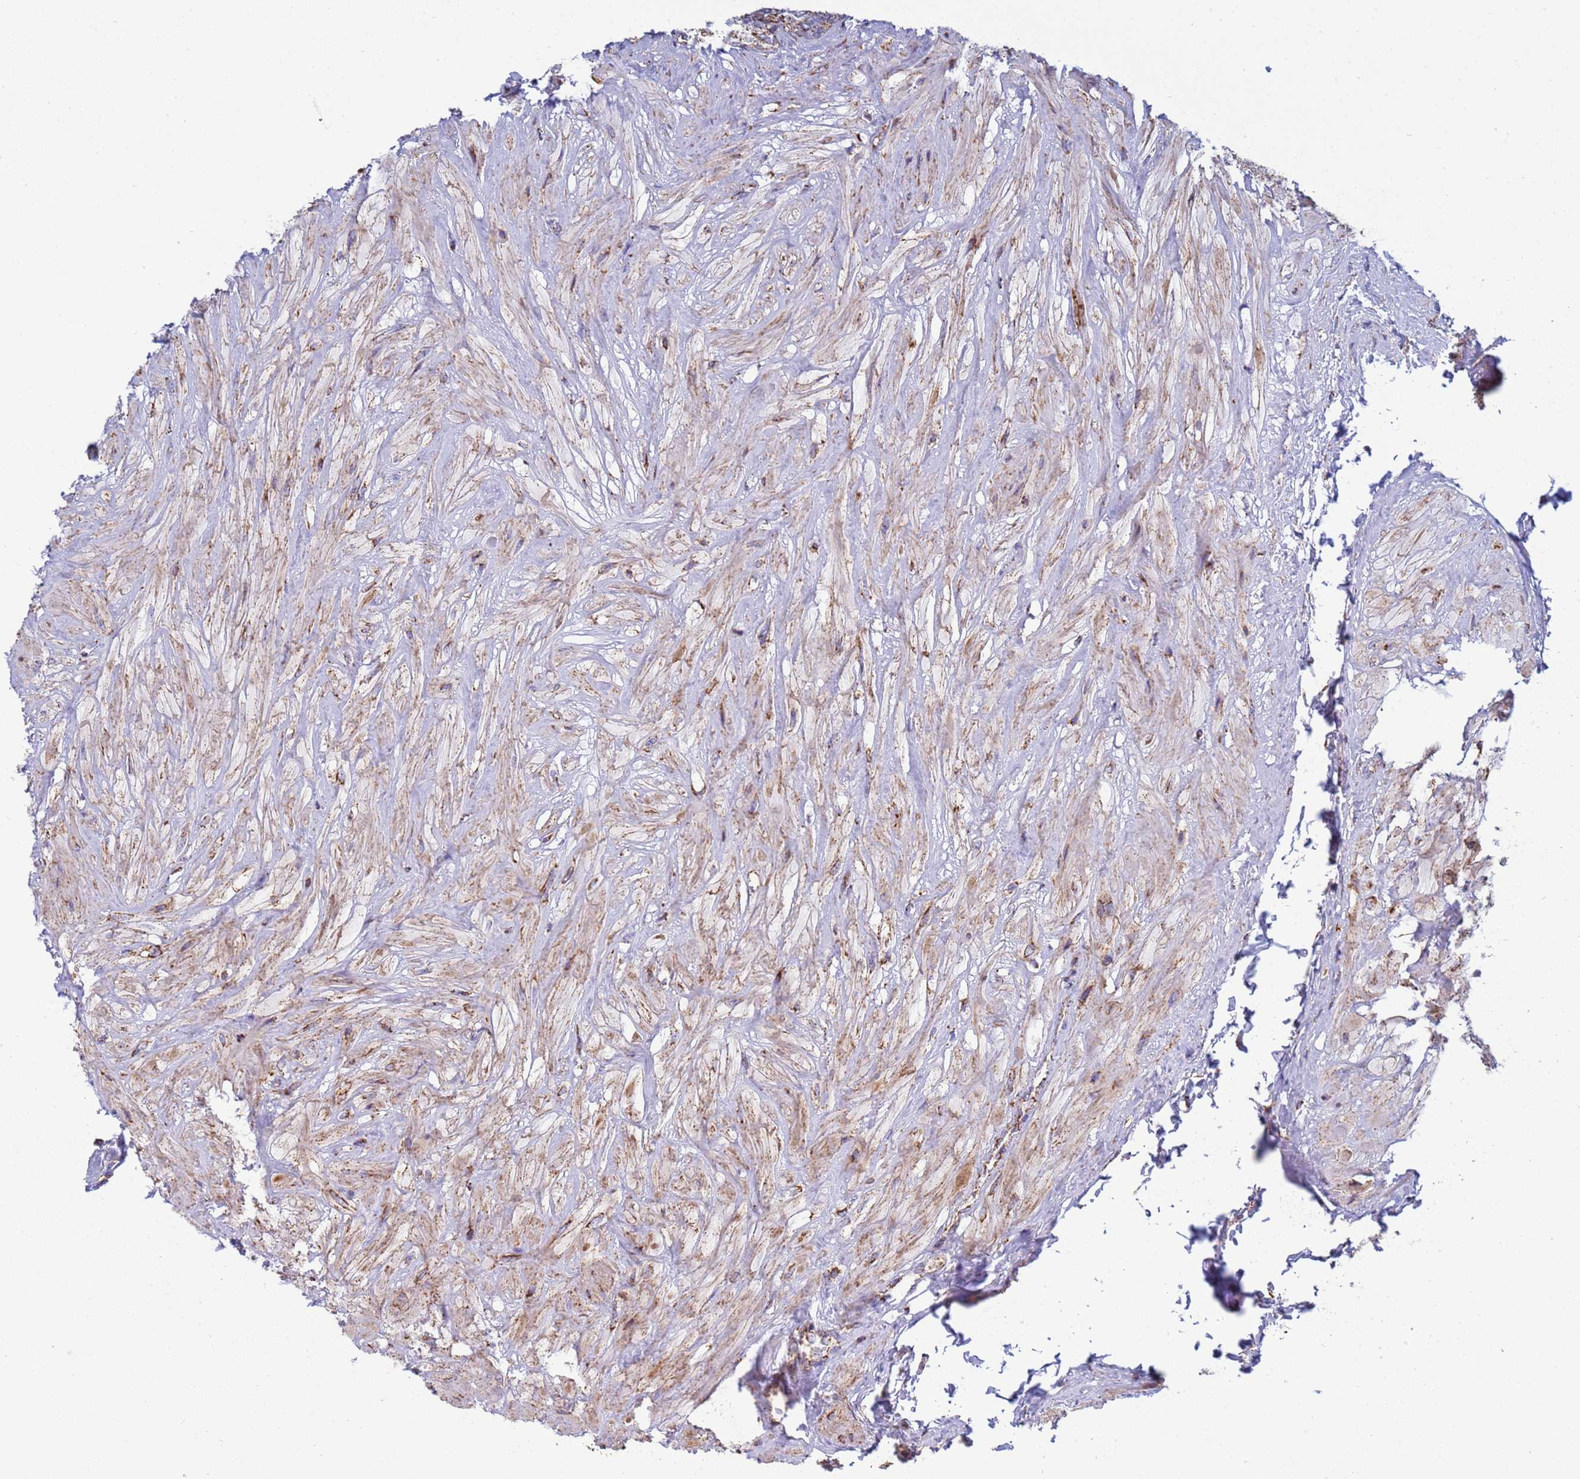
{"staining": {"intensity": "strong", "quantity": ">75%", "location": "cytoplasmic/membranous"}, "tissue": "seminal vesicle", "cell_type": "Glandular cells", "image_type": "normal", "snomed": [{"axis": "morphology", "description": "Normal tissue, NOS"}, {"axis": "topography", "description": "Seminal veicle"}, {"axis": "topography", "description": "Peripheral nerve tissue"}], "caption": "Glandular cells reveal high levels of strong cytoplasmic/membranous expression in approximately >75% of cells in unremarkable human seminal vesicle. The protein of interest is shown in brown color, while the nuclei are stained blue.", "gene": "COQ4", "patient": {"sex": "male", "age": 60}}